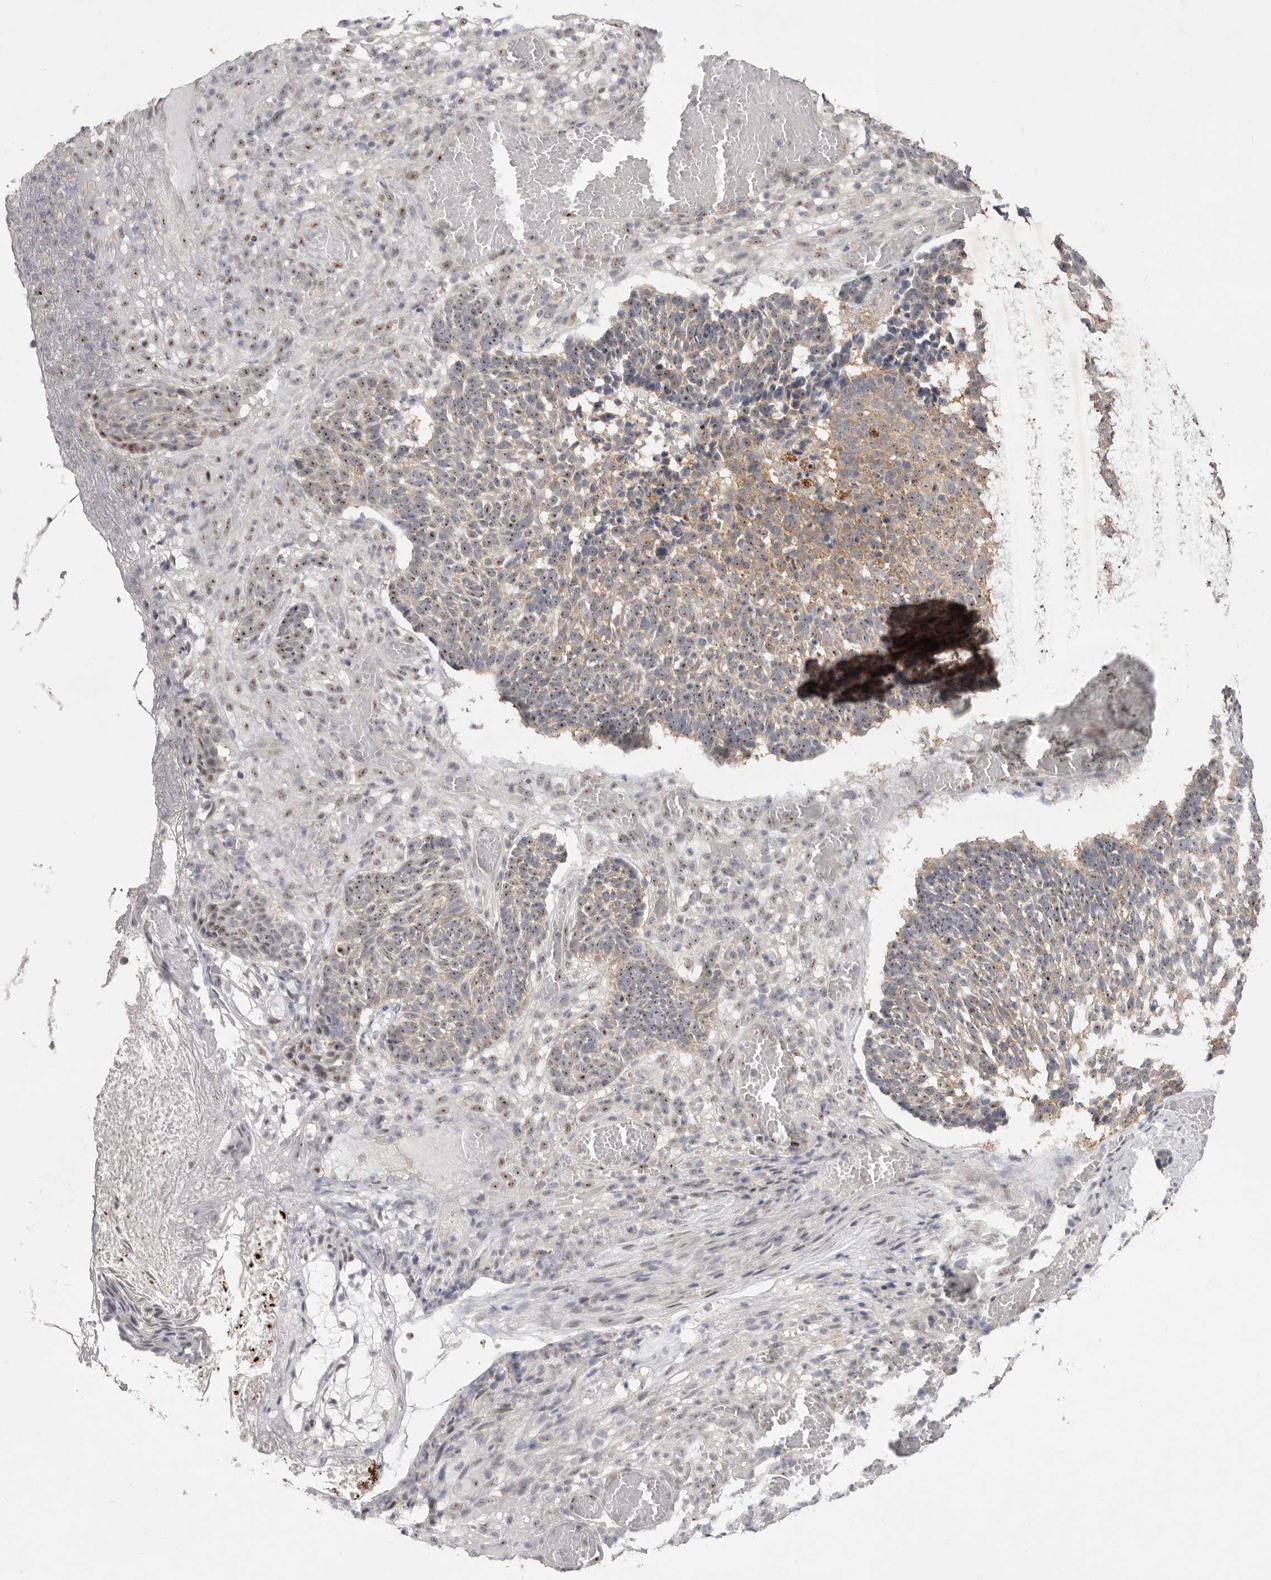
{"staining": {"intensity": "weak", "quantity": ">75%", "location": "cytoplasmic/membranous,nuclear"}, "tissue": "skin cancer", "cell_type": "Tumor cells", "image_type": "cancer", "snomed": [{"axis": "morphology", "description": "Basal cell carcinoma"}, {"axis": "topography", "description": "Skin"}], "caption": "This is an image of immunohistochemistry staining of skin cancer (basal cell carcinoma), which shows weak staining in the cytoplasmic/membranous and nuclear of tumor cells.", "gene": "TADA1", "patient": {"sex": "male", "age": 85}}